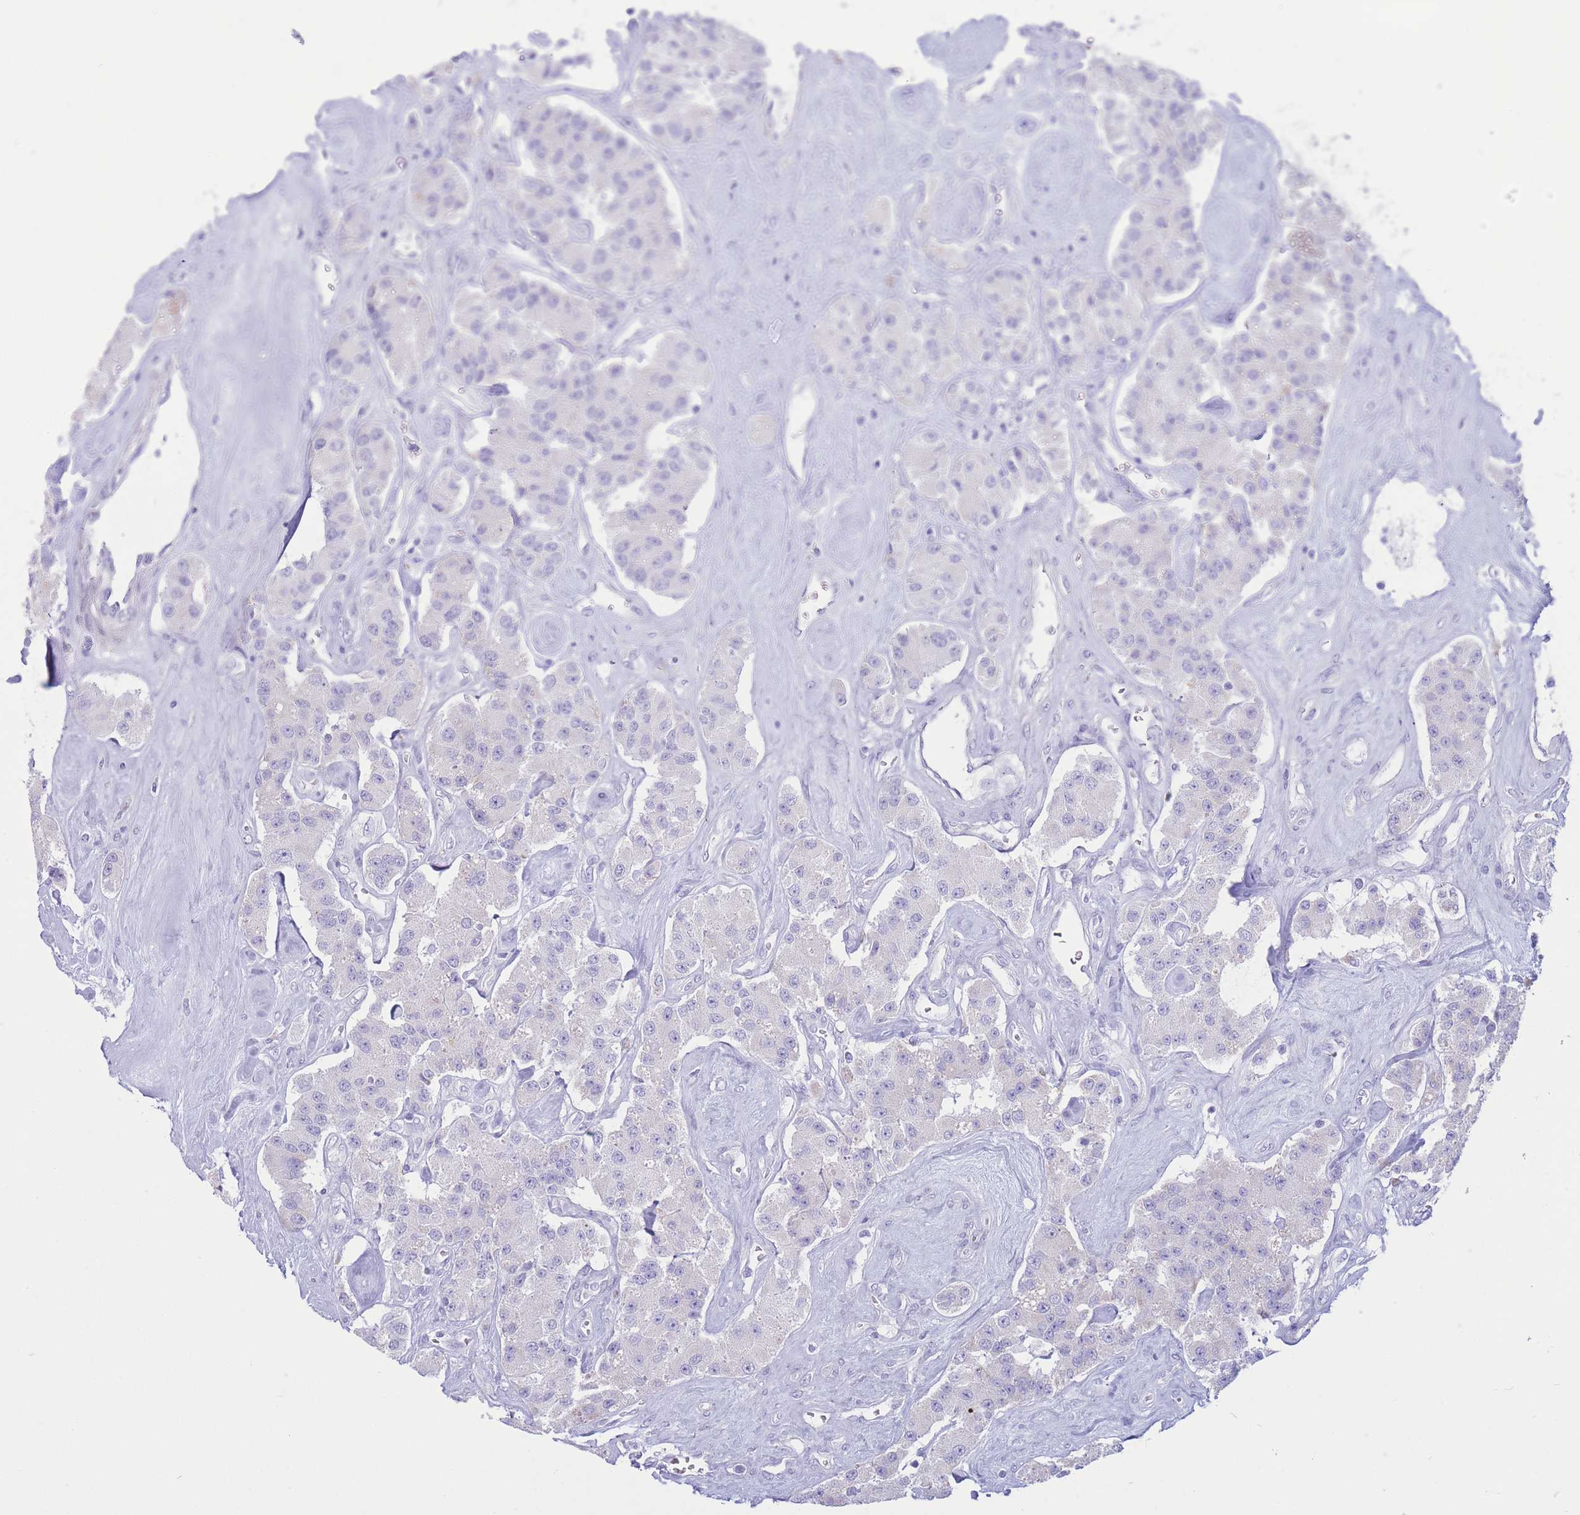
{"staining": {"intensity": "negative", "quantity": "none", "location": "none"}, "tissue": "carcinoid", "cell_type": "Tumor cells", "image_type": "cancer", "snomed": [{"axis": "morphology", "description": "Carcinoid, malignant, NOS"}, {"axis": "topography", "description": "Pancreas"}], "caption": "High magnification brightfield microscopy of carcinoid stained with DAB (3,3'-diaminobenzidine) (brown) and counterstained with hematoxylin (blue): tumor cells show no significant expression. The staining is performed using DAB (3,3'-diaminobenzidine) brown chromogen with nuclei counter-stained in using hematoxylin.", "gene": "VWA8", "patient": {"sex": "male", "age": 41}}